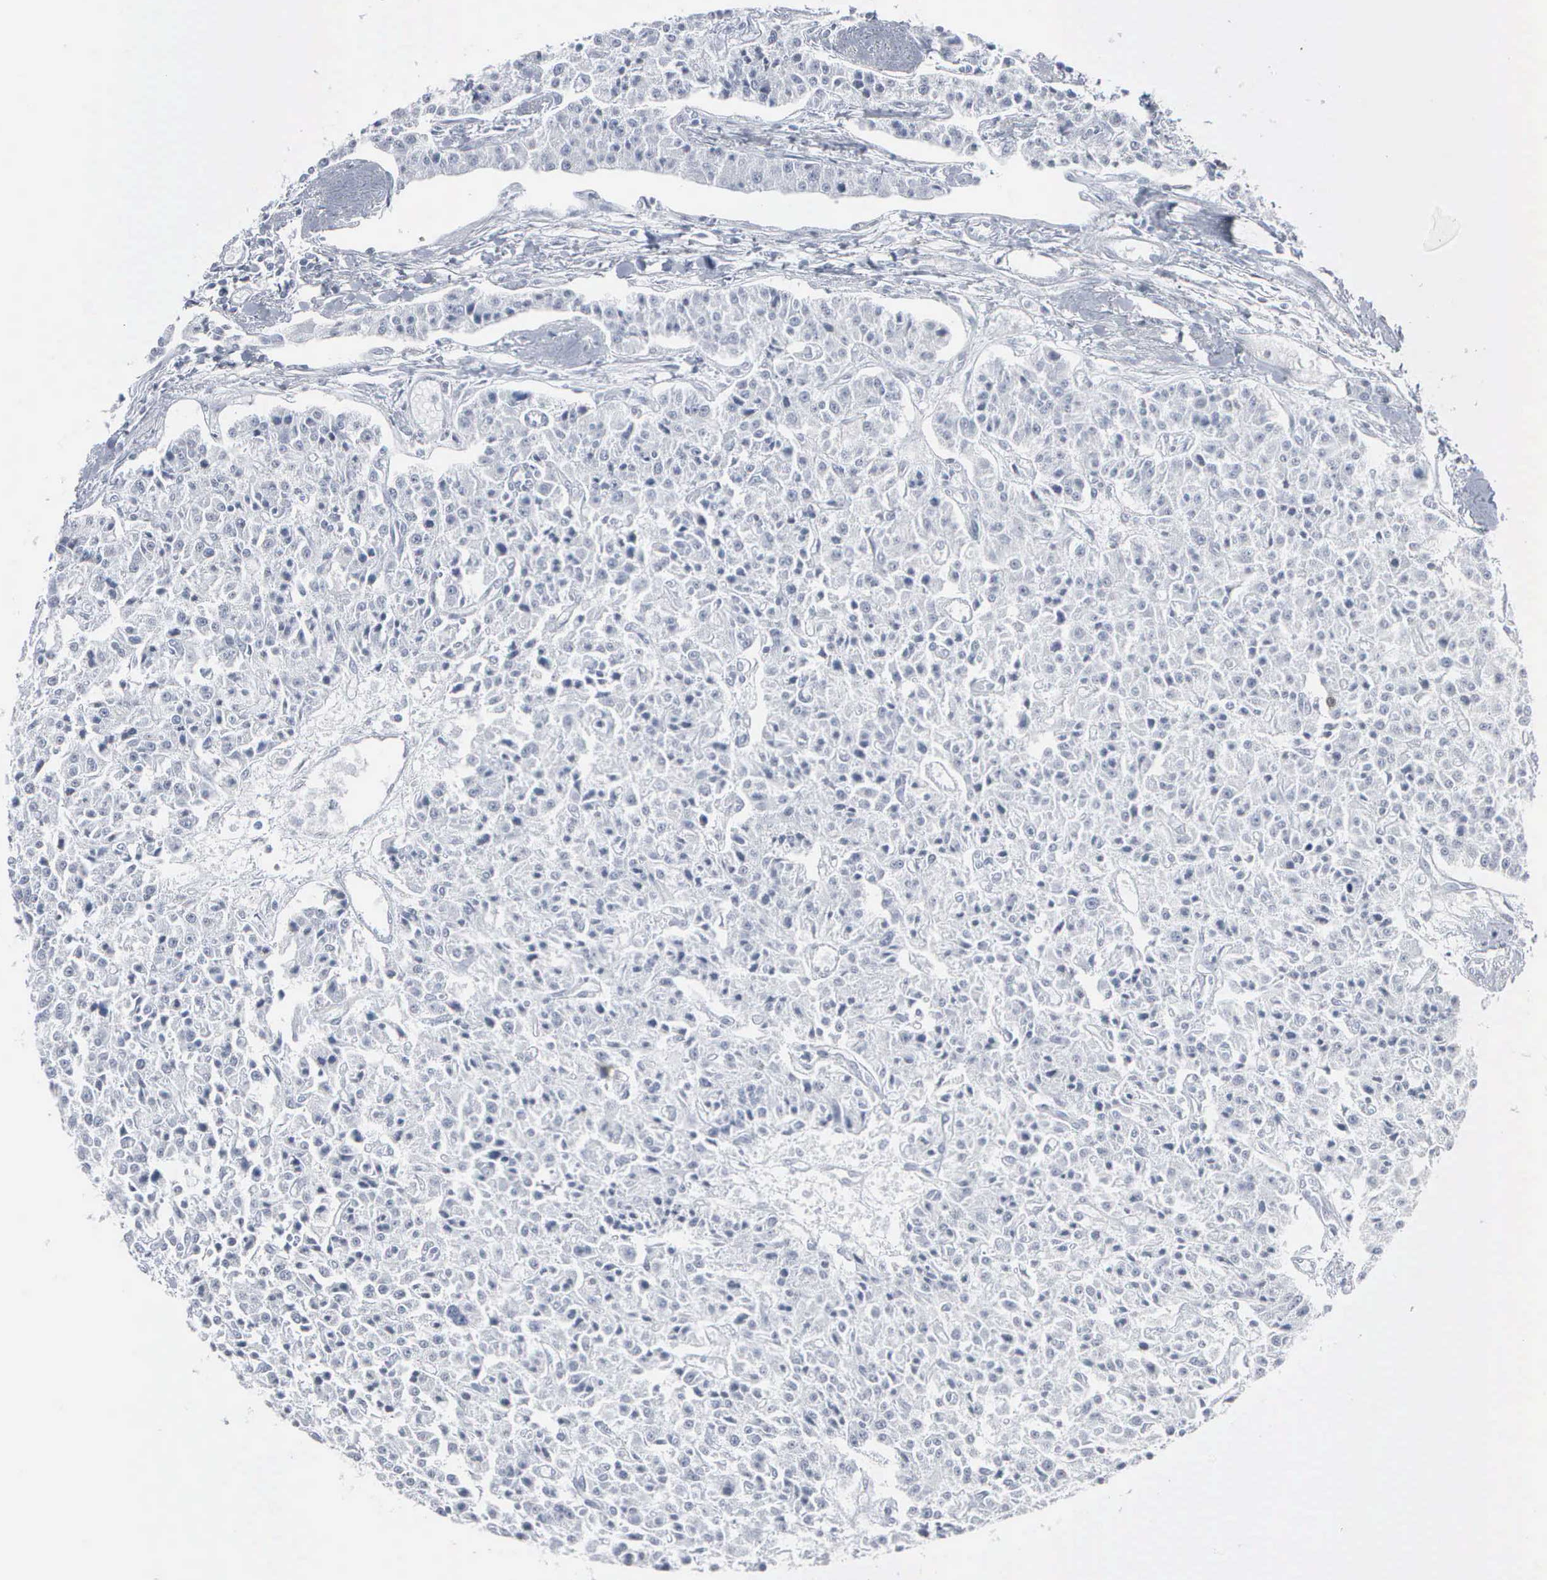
{"staining": {"intensity": "negative", "quantity": "none", "location": "none"}, "tissue": "carcinoid", "cell_type": "Tumor cells", "image_type": "cancer", "snomed": [{"axis": "morphology", "description": "Carcinoid, malignant, NOS"}, {"axis": "topography", "description": "Stomach"}], "caption": "Immunohistochemistry (IHC) micrograph of neoplastic tissue: human malignant carcinoid stained with DAB (3,3'-diaminobenzidine) displays no significant protein positivity in tumor cells.", "gene": "CCNB1", "patient": {"sex": "female", "age": 76}}